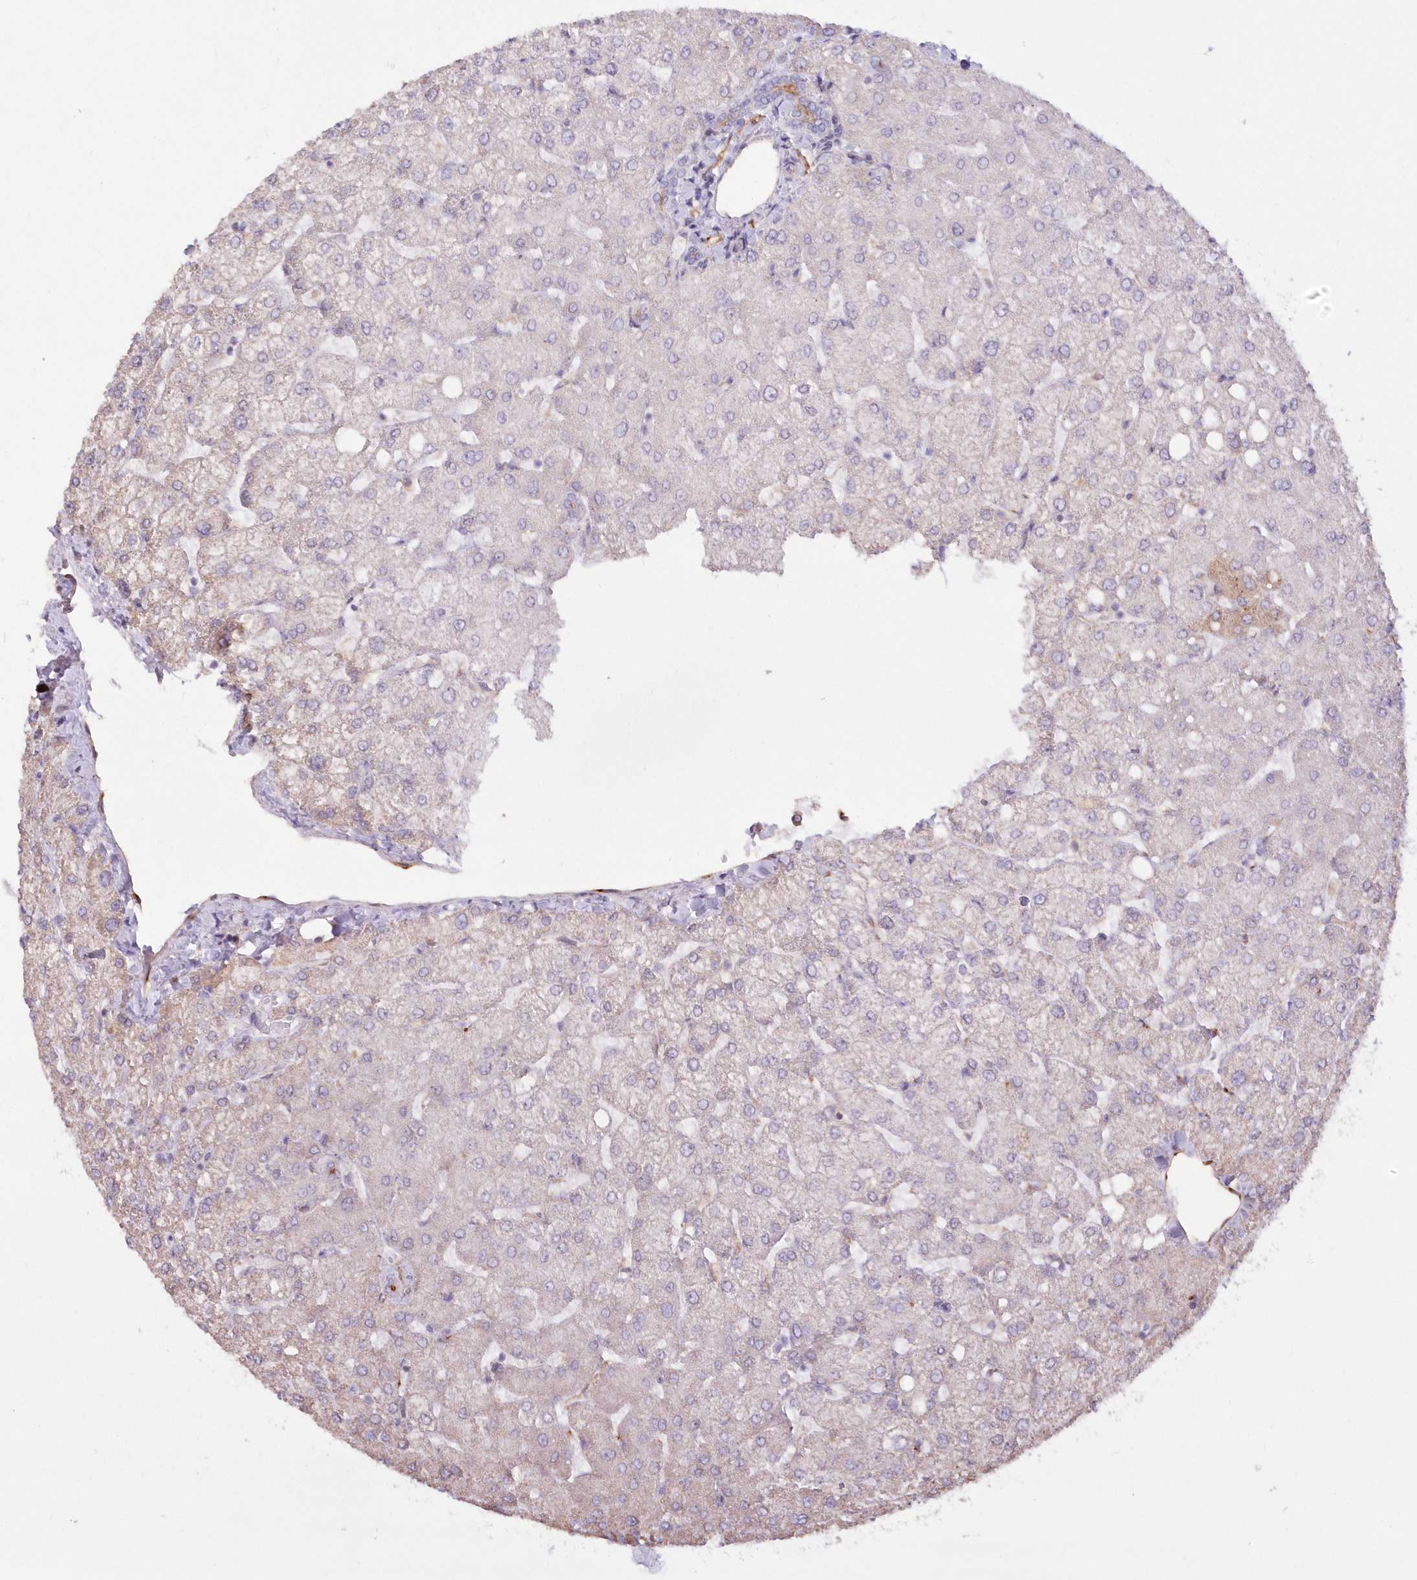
{"staining": {"intensity": "negative", "quantity": "none", "location": "none"}, "tissue": "liver", "cell_type": "Cholangiocytes", "image_type": "normal", "snomed": [{"axis": "morphology", "description": "Normal tissue, NOS"}, {"axis": "topography", "description": "Liver"}], "caption": "High power microscopy micrograph of an immunohistochemistry image of normal liver, revealing no significant expression in cholangiocytes.", "gene": "RAB11FIP5", "patient": {"sex": "female", "age": 54}}